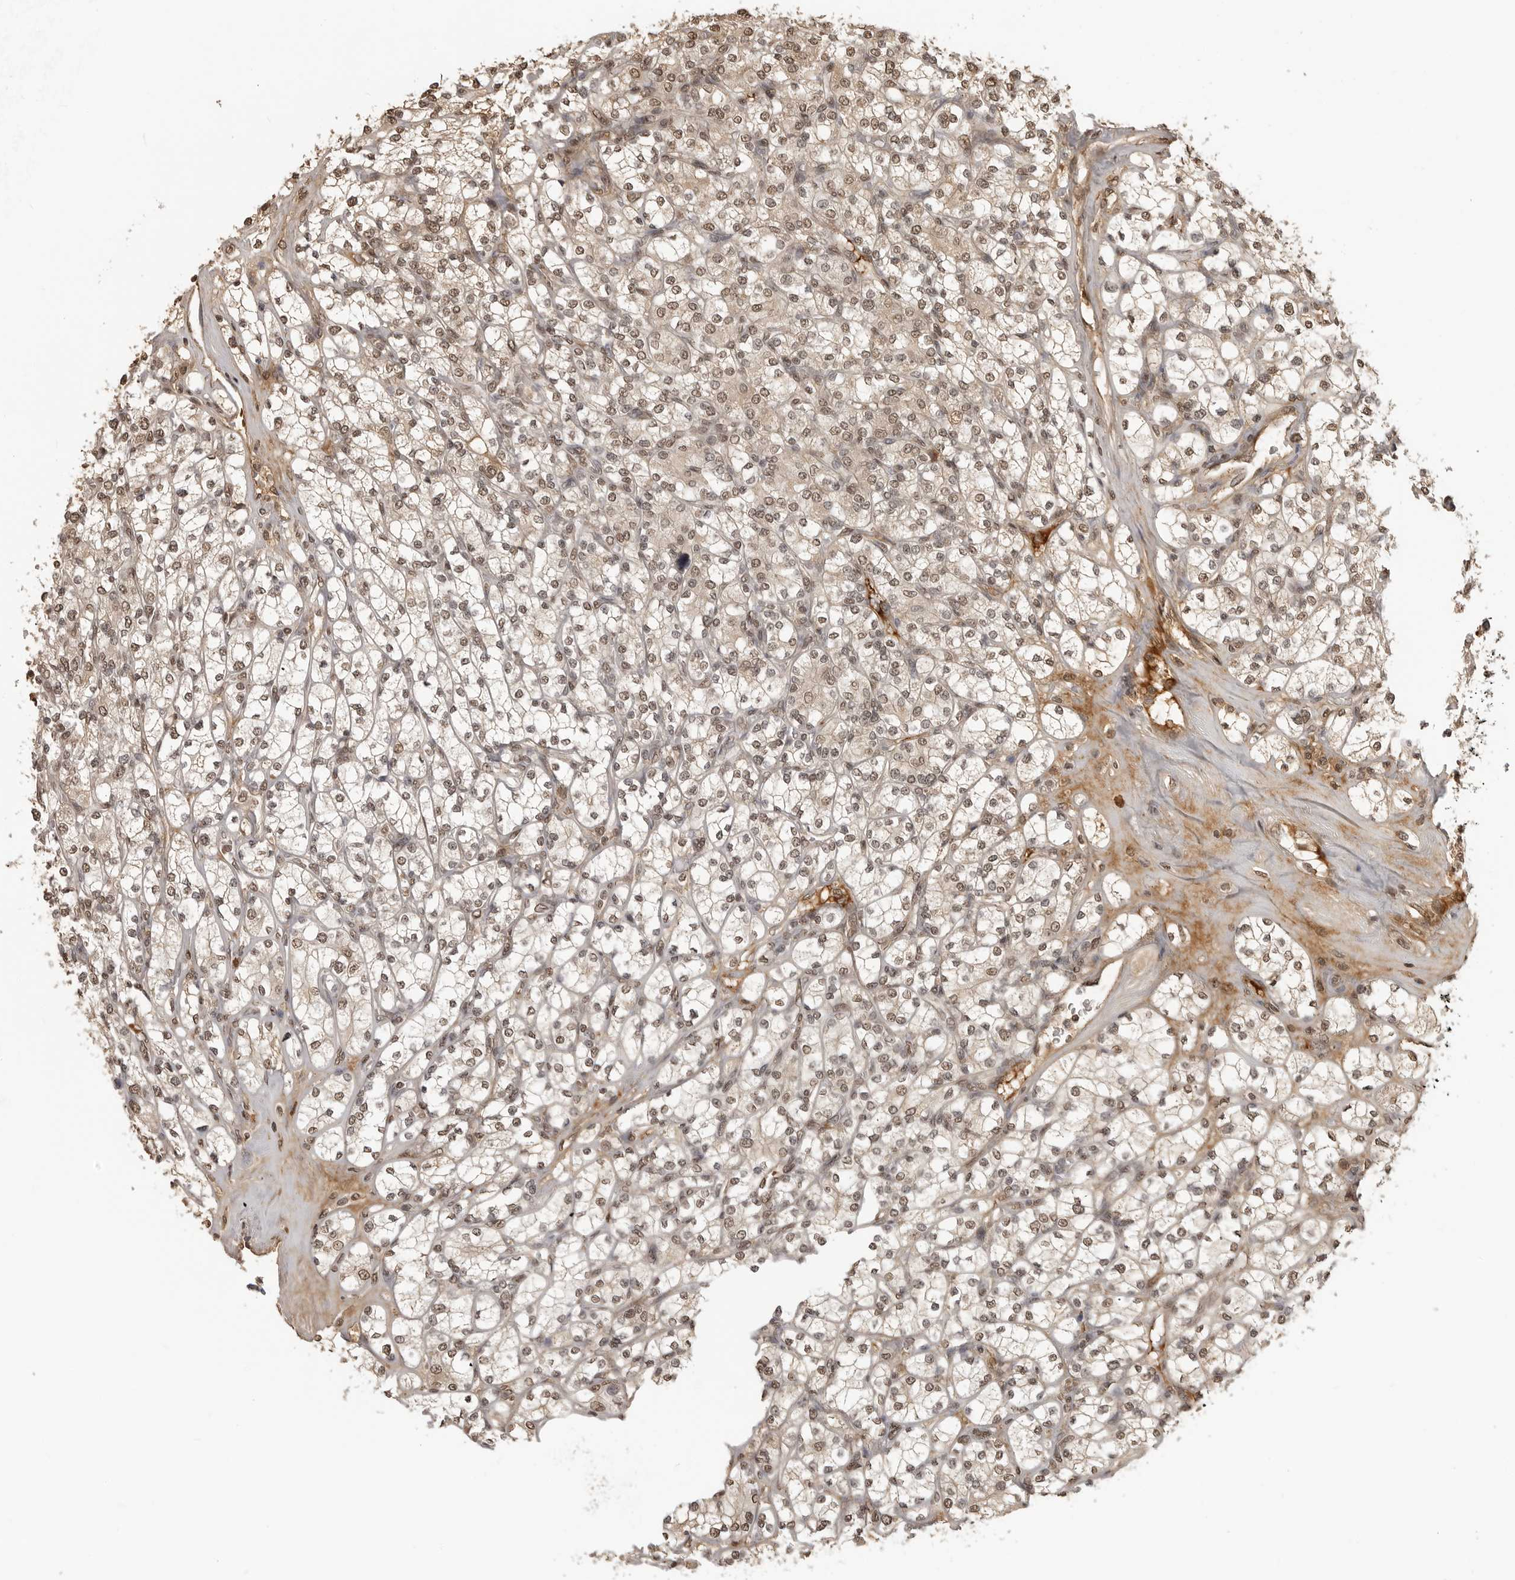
{"staining": {"intensity": "weak", "quantity": ">75%", "location": "nuclear"}, "tissue": "renal cancer", "cell_type": "Tumor cells", "image_type": "cancer", "snomed": [{"axis": "morphology", "description": "Adenocarcinoma, NOS"}, {"axis": "topography", "description": "Kidney"}], "caption": "A brown stain highlights weak nuclear staining of a protein in human renal adenocarcinoma tumor cells. (DAB = brown stain, brightfield microscopy at high magnification).", "gene": "CLOCK", "patient": {"sex": "male", "age": 77}}